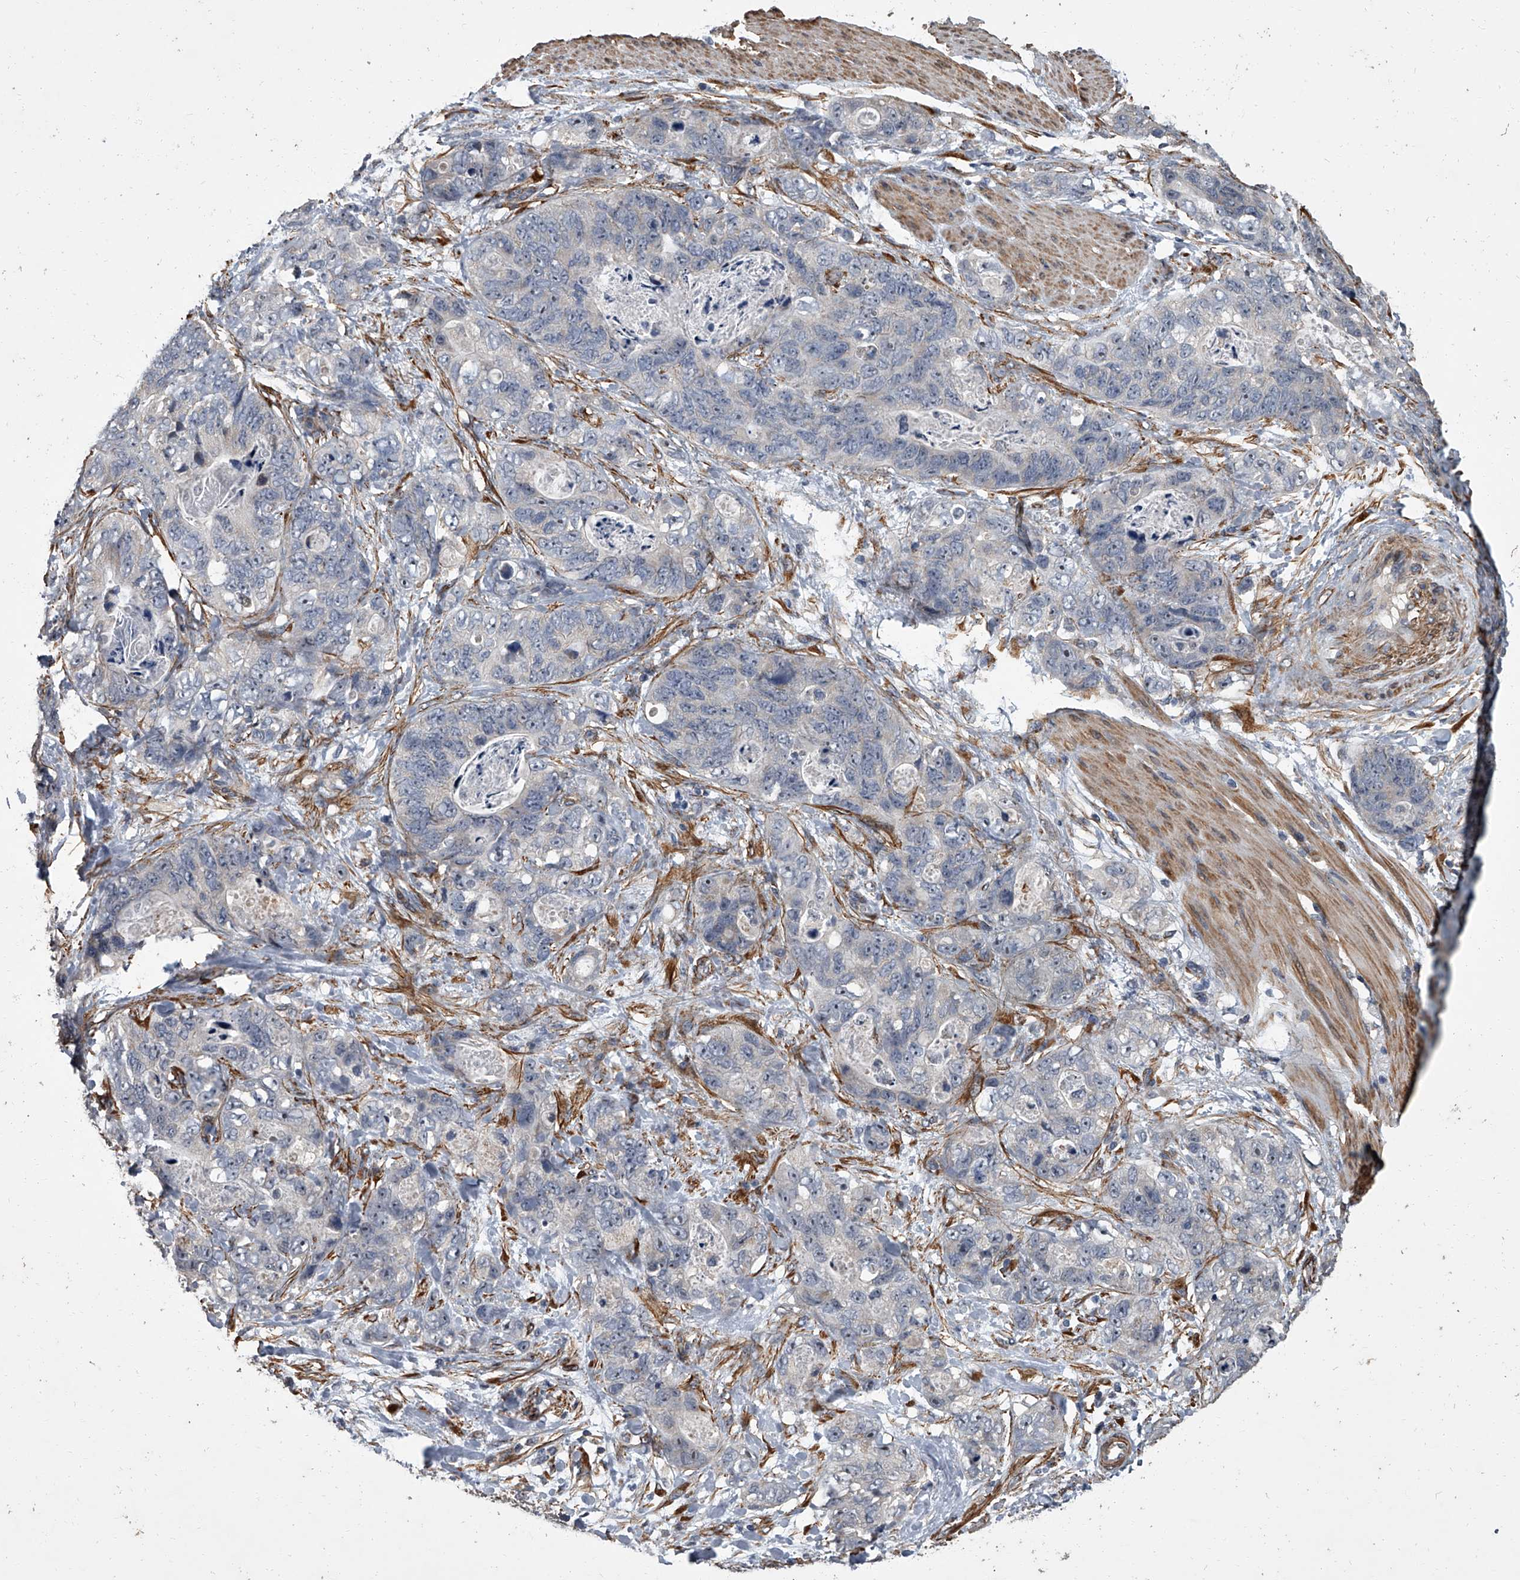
{"staining": {"intensity": "negative", "quantity": "none", "location": "none"}, "tissue": "stomach cancer", "cell_type": "Tumor cells", "image_type": "cancer", "snomed": [{"axis": "morphology", "description": "Normal tissue, NOS"}, {"axis": "morphology", "description": "Adenocarcinoma, NOS"}, {"axis": "topography", "description": "Stomach"}], "caption": "Immunohistochemistry of stomach cancer (adenocarcinoma) reveals no expression in tumor cells. The staining was performed using DAB (3,3'-diaminobenzidine) to visualize the protein expression in brown, while the nuclei were stained in blue with hematoxylin (Magnification: 20x).", "gene": "SIRT4", "patient": {"sex": "female", "age": 89}}